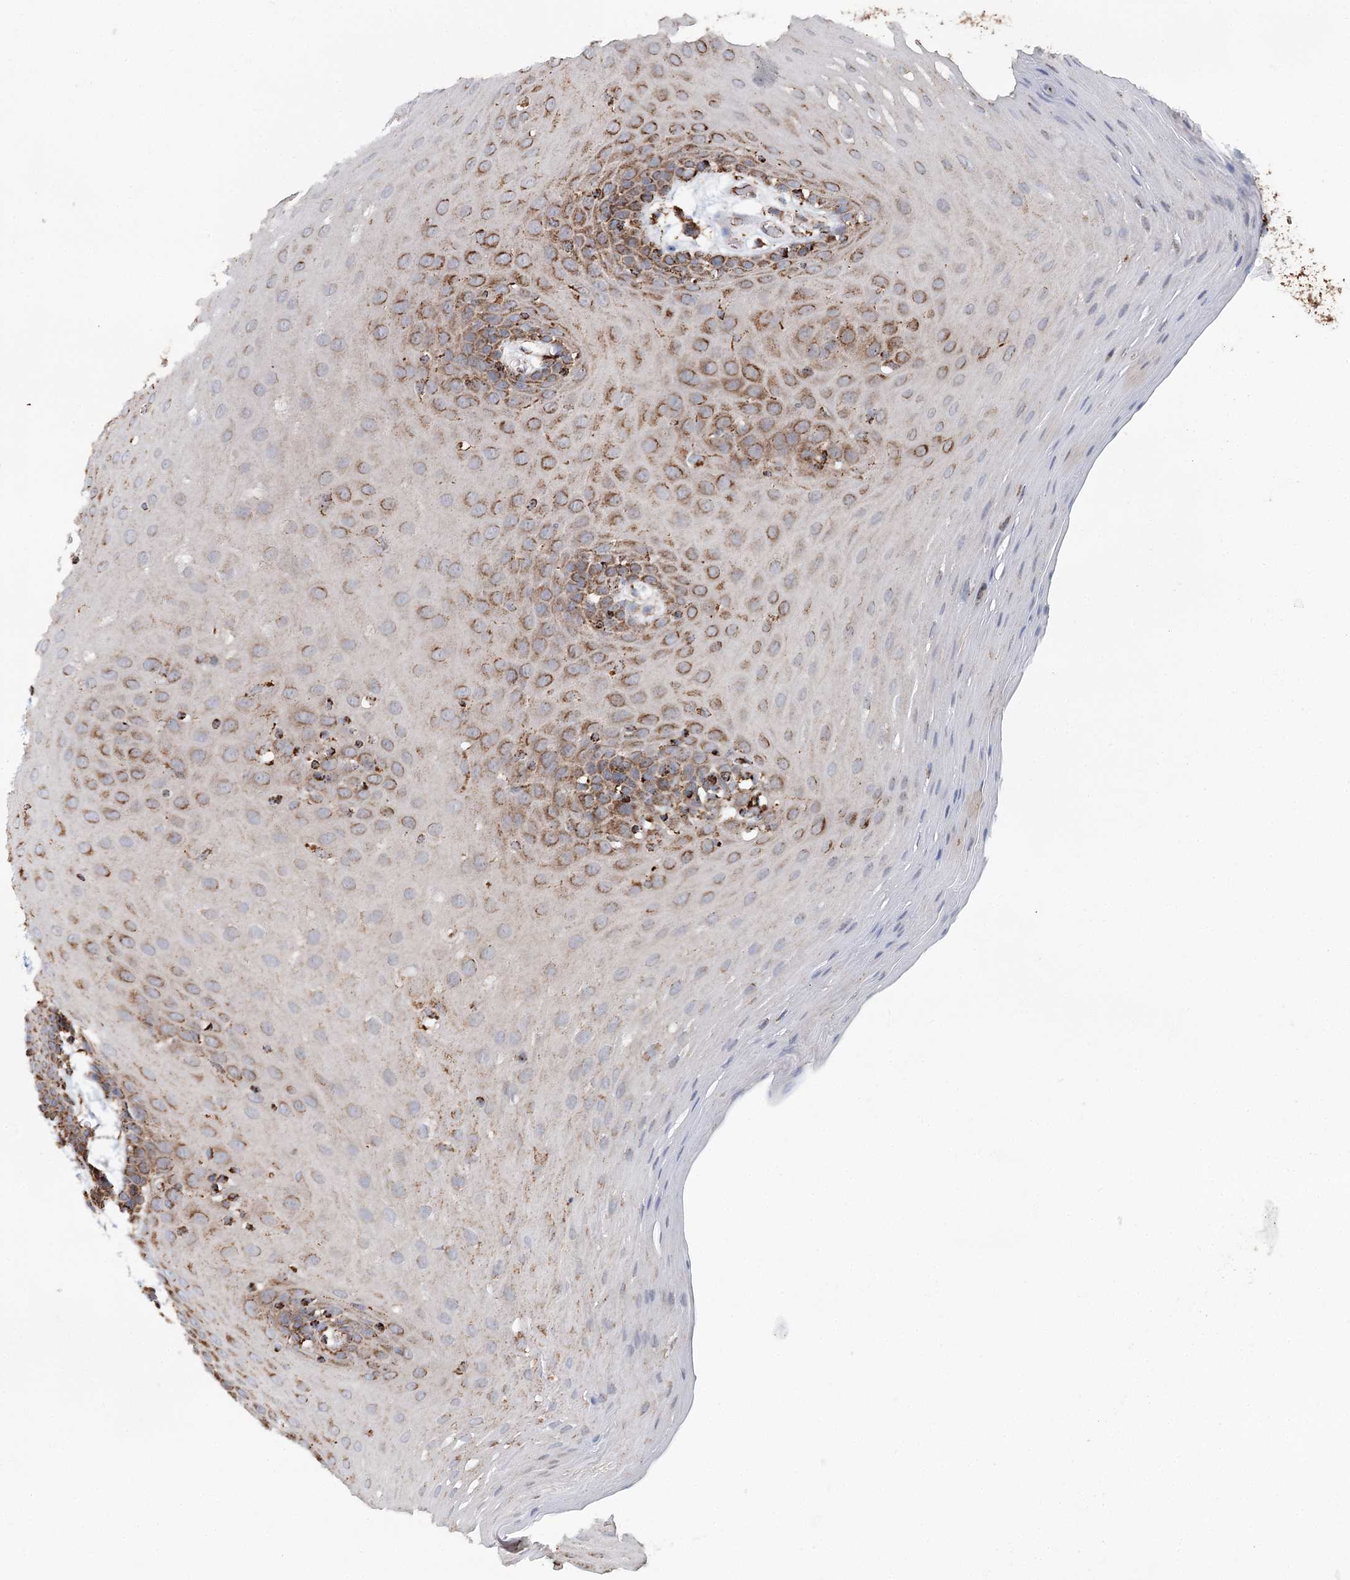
{"staining": {"intensity": "moderate", "quantity": ">75%", "location": "cytoplasmic/membranous"}, "tissue": "oral mucosa", "cell_type": "Squamous epithelial cells", "image_type": "normal", "snomed": [{"axis": "morphology", "description": "Normal tissue, NOS"}, {"axis": "topography", "description": "Skeletal muscle"}, {"axis": "topography", "description": "Oral tissue"}, {"axis": "topography", "description": "Salivary gland"}, {"axis": "topography", "description": "Peripheral nerve tissue"}], "caption": "The micrograph displays staining of benign oral mucosa, revealing moderate cytoplasmic/membranous protein positivity (brown color) within squamous epithelial cells. (brown staining indicates protein expression, while blue staining denotes nuclei).", "gene": "APH1A", "patient": {"sex": "male", "age": 54}}